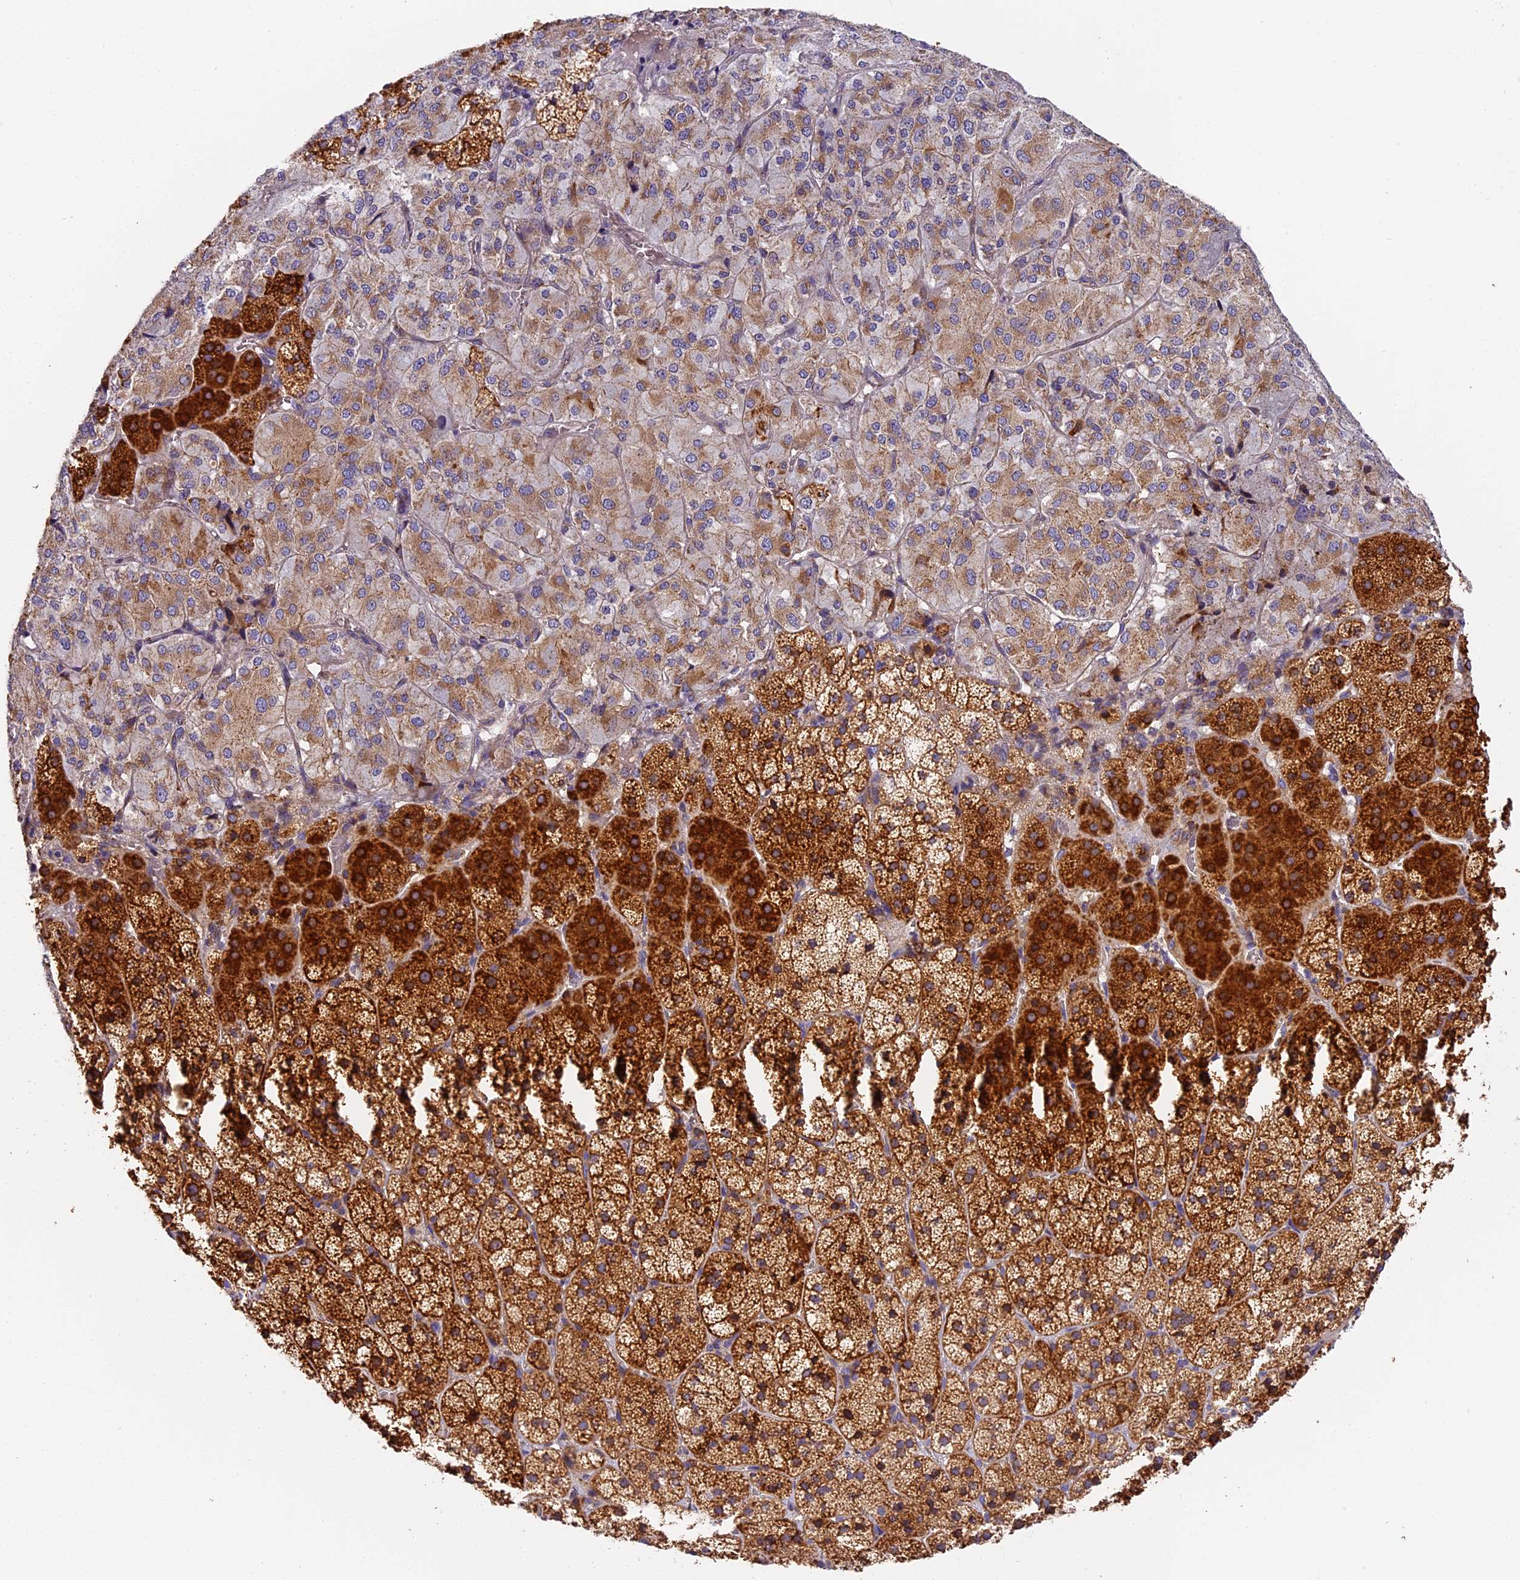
{"staining": {"intensity": "strong", "quantity": ">75%", "location": "cytoplasmic/membranous"}, "tissue": "adrenal gland", "cell_type": "Glandular cells", "image_type": "normal", "snomed": [{"axis": "morphology", "description": "Normal tissue, NOS"}, {"axis": "topography", "description": "Adrenal gland"}], "caption": "An IHC photomicrograph of unremarkable tissue is shown. Protein staining in brown highlights strong cytoplasmic/membranous positivity in adrenal gland within glandular cells. (brown staining indicates protein expression, while blue staining denotes nuclei).", "gene": "MRAS", "patient": {"sex": "female", "age": 44}}